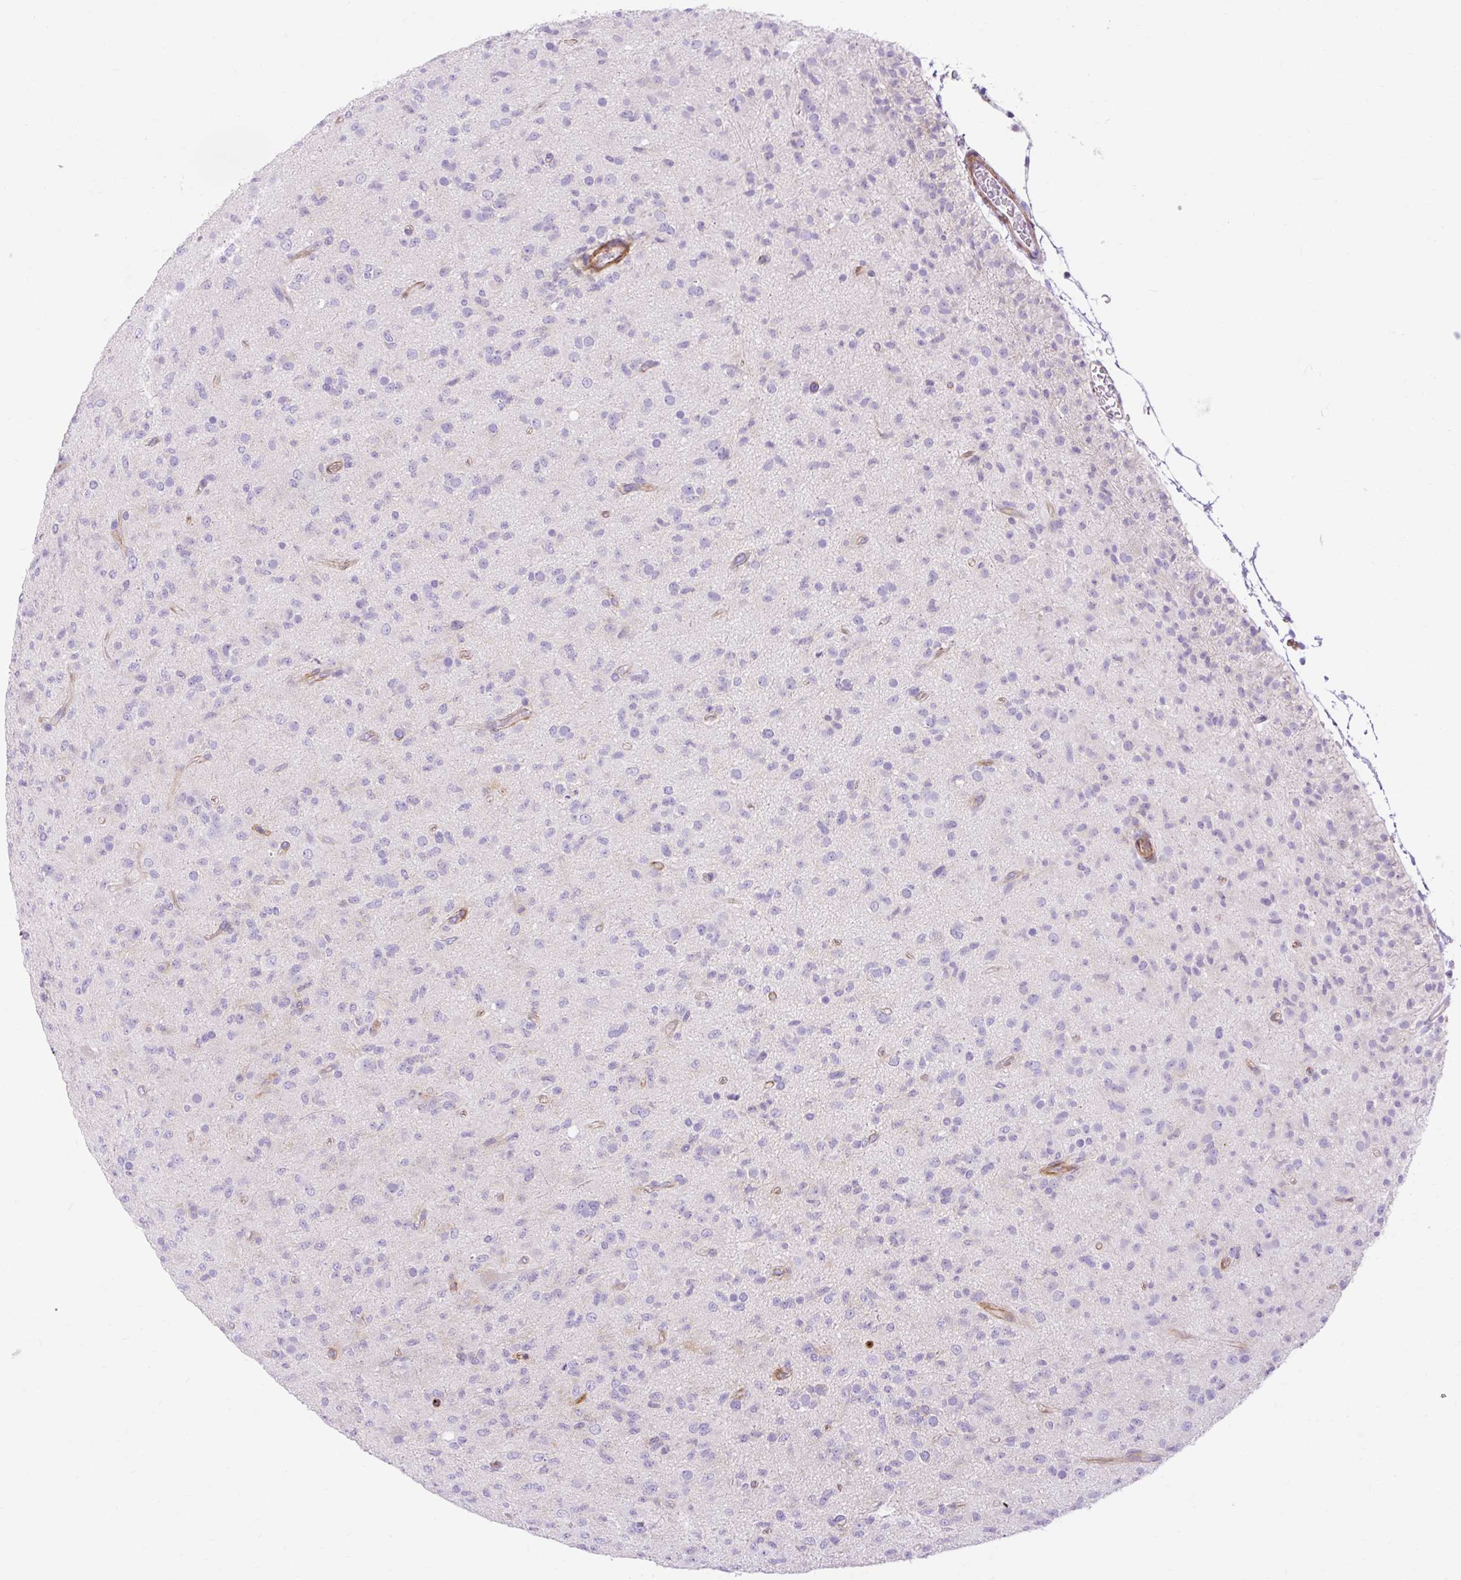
{"staining": {"intensity": "negative", "quantity": "none", "location": "none"}, "tissue": "glioma", "cell_type": "Tumor cells", "image_type": "cancer", "snomed": [{"axis": "morphology", "description": "Glioma, malignant, Low grade"}, {"axis": "topography", "description": "Brain"}], "caption": "The immunohistochemistry image has no significant staining in tumor cells of glioma tissue.", "gene": "CORO7-PAM16", "patient": {"sex": "male", "age": 65}}